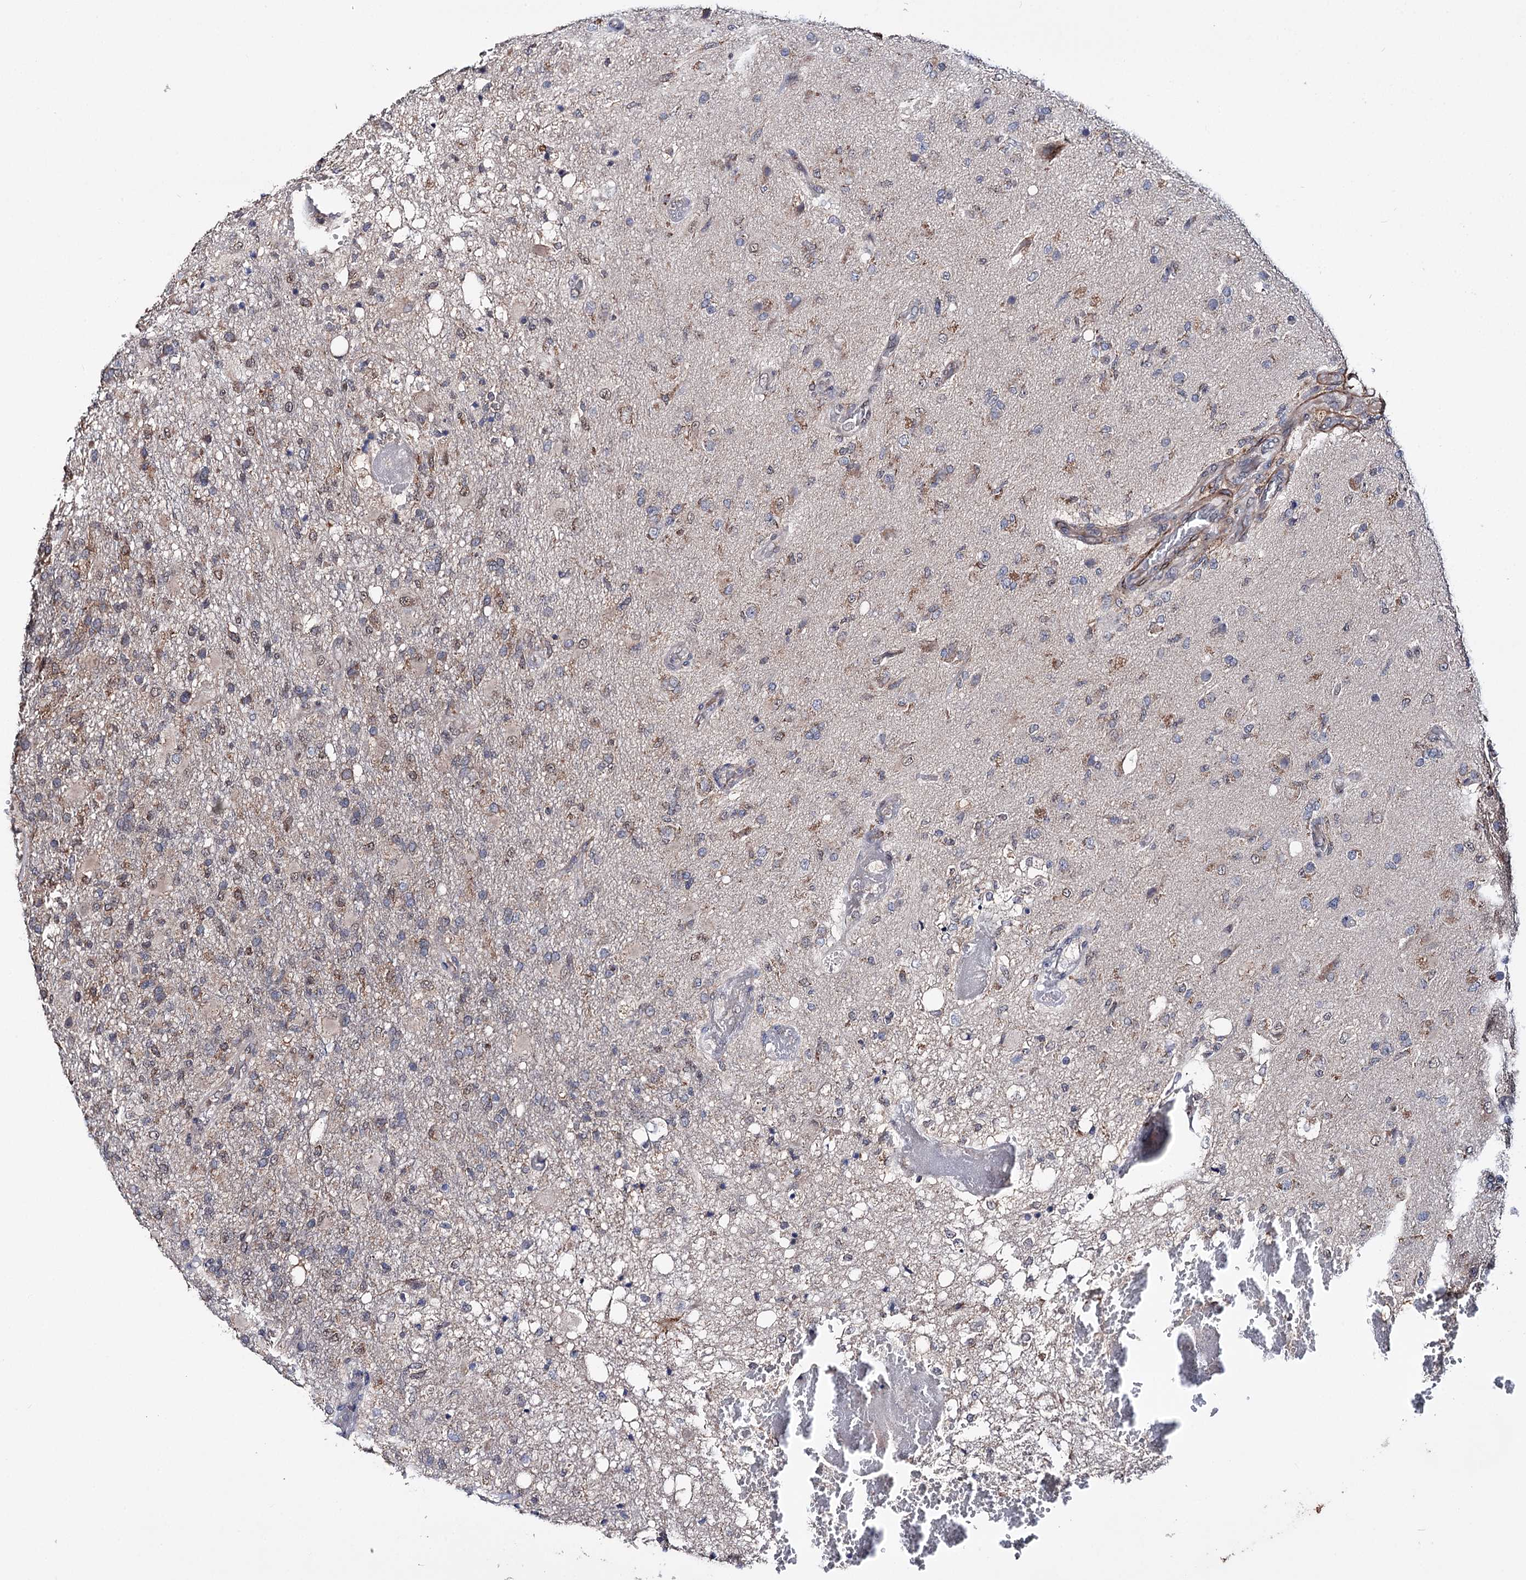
{"staining": {"intensity": "moderate", "quantity": "<25%", "location": "cytoplasmic/membranous,nuclear"}, "tissue": "glioma", "cell_type": "Tumor cells", "image_type": "cancer", "snomed": [{"axis": "morphology", "description": "Glioma, malignant, High grade"}, {"axis": "topography", "description": "Brain"}], "caption": "Immunohistochemistry (IHC) of high-grade glioma (malignant) reveals low levels of moderate cytoplasmic/membranous and nuclear expression in approximately <25% of tumor cells. The protein is stained brown, and the nuclei are stained in blue (DAB IHC with brightfield microscopy, high magnification).", "gene": "CLPB", "patient": {"sex": "female", "age": 74}}